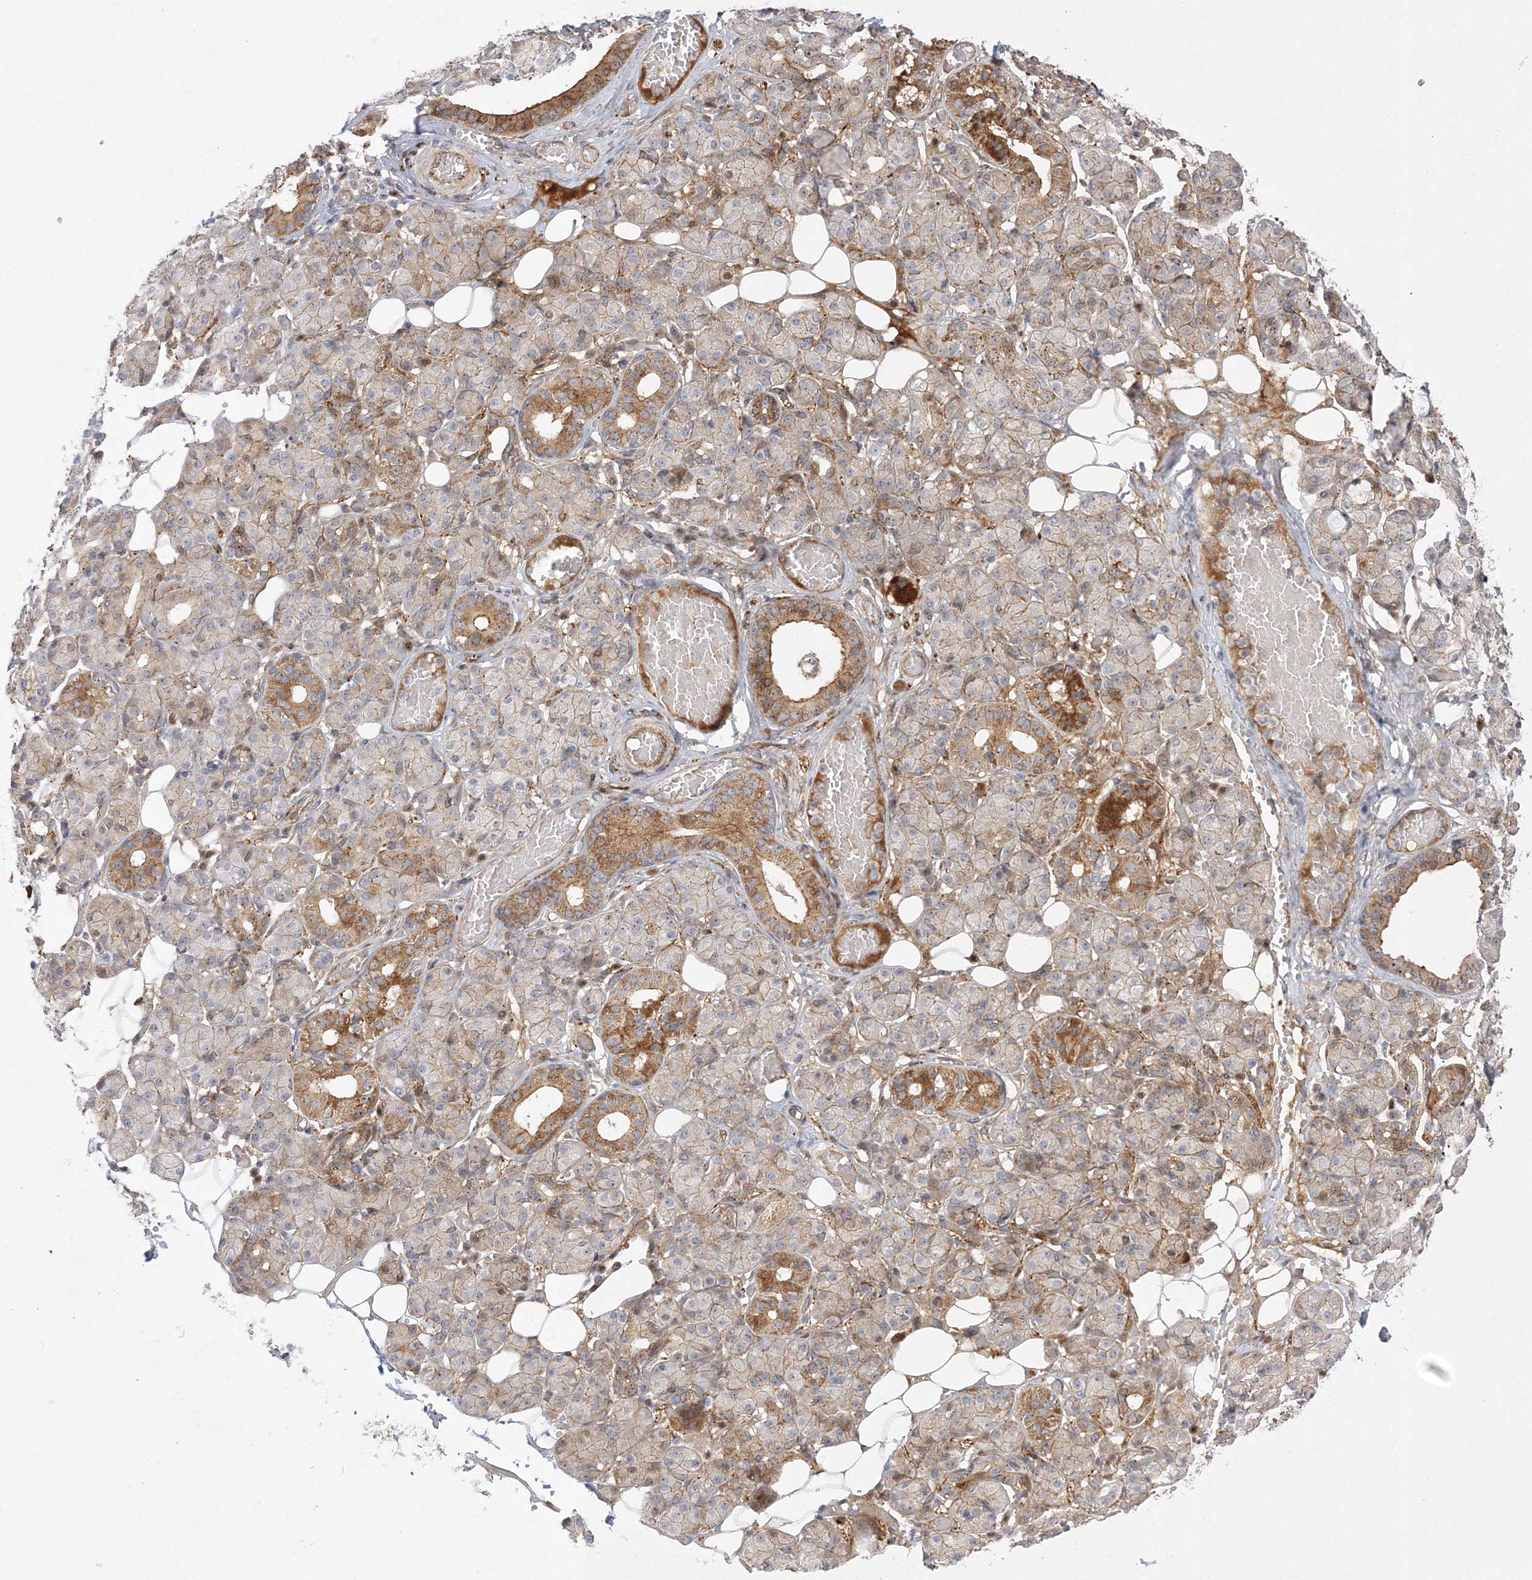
{"staining": {"intensity": "moderate", "quantity": "25%-75%", "location": "cytoplasmic/membranous,nuclear"}, "tissue": "salivary gland", "cell_type": "Glandular cells", "image_type": "normal", "snomed": [{"axis": "morphology", "description": "Normal tissue, NOS"}, {"axis": "topography", "description": "Salivary gland"}], "caption": "Immunohistochemistry (IHC) (DAB (3,3'-diaminobenzidine)) staining of normal salivary gland displays moderate cytoplasmic/membranous,nuclear protein staining in approximately 25%-75% of glandular cells. (IHC, brightfield microscopy, high magnification).", "gene": "NPM3", "patient": {"sex": "male", "age": 63}}